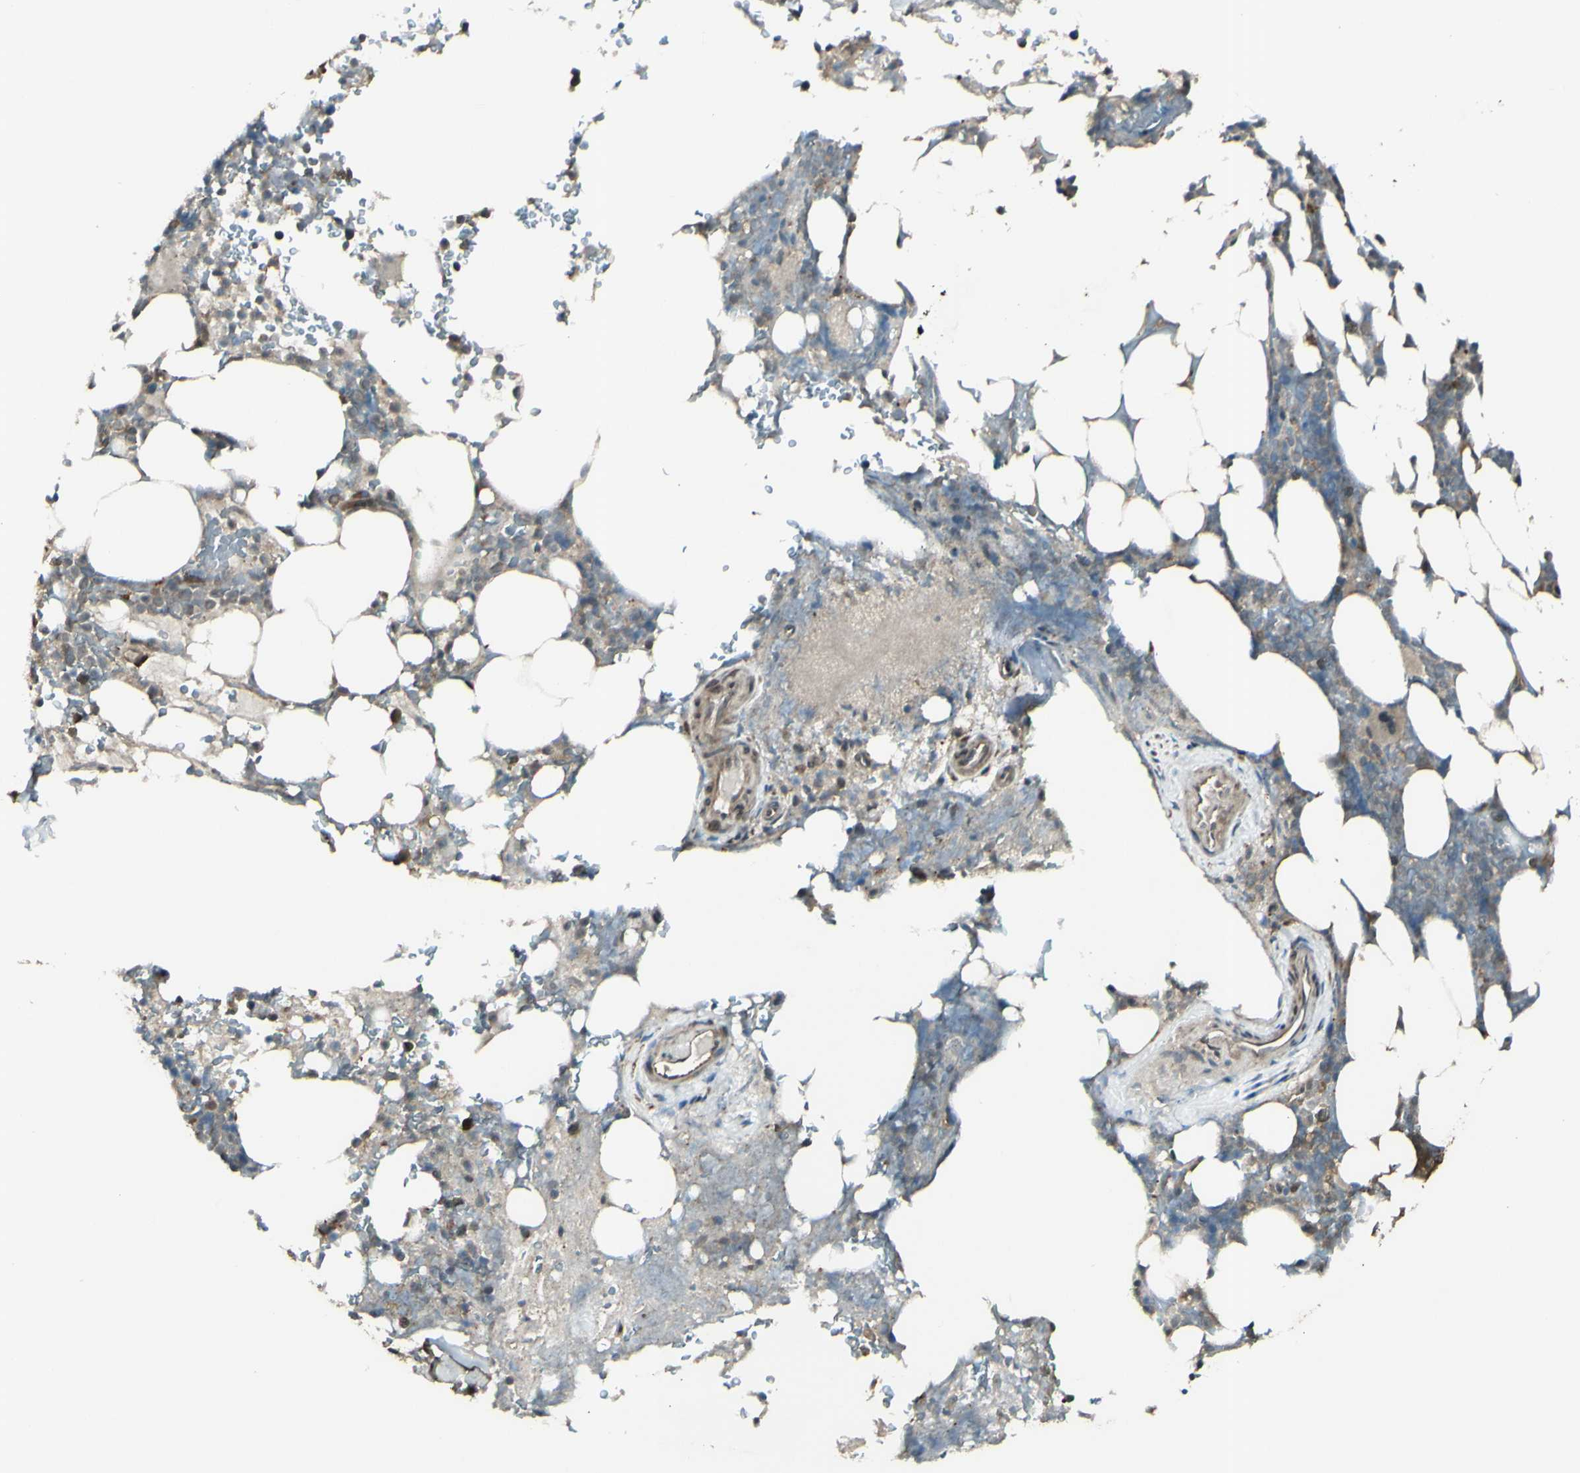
{"staining": {"intensity": "weak", "quantity": ">75%", "location": "cytoplasmic/membranous"}, "tissue": "bone marrow", "cell_type": "Hematopoietic cells", "image_type": "normal", "snomed": [{"axis": "morphology", "description": "Normal tissue, NOS"}, {"axis": "topography", "description": "Bone marrow"}], "caption": "Protein expression analysis of unremarkable bone marrow demonstrates weak cytoplasmic/membranous expression in about >75% of hematopoietic cells.", "gene": "GNAS", "patient": {"sex": "female", "age": 73}}